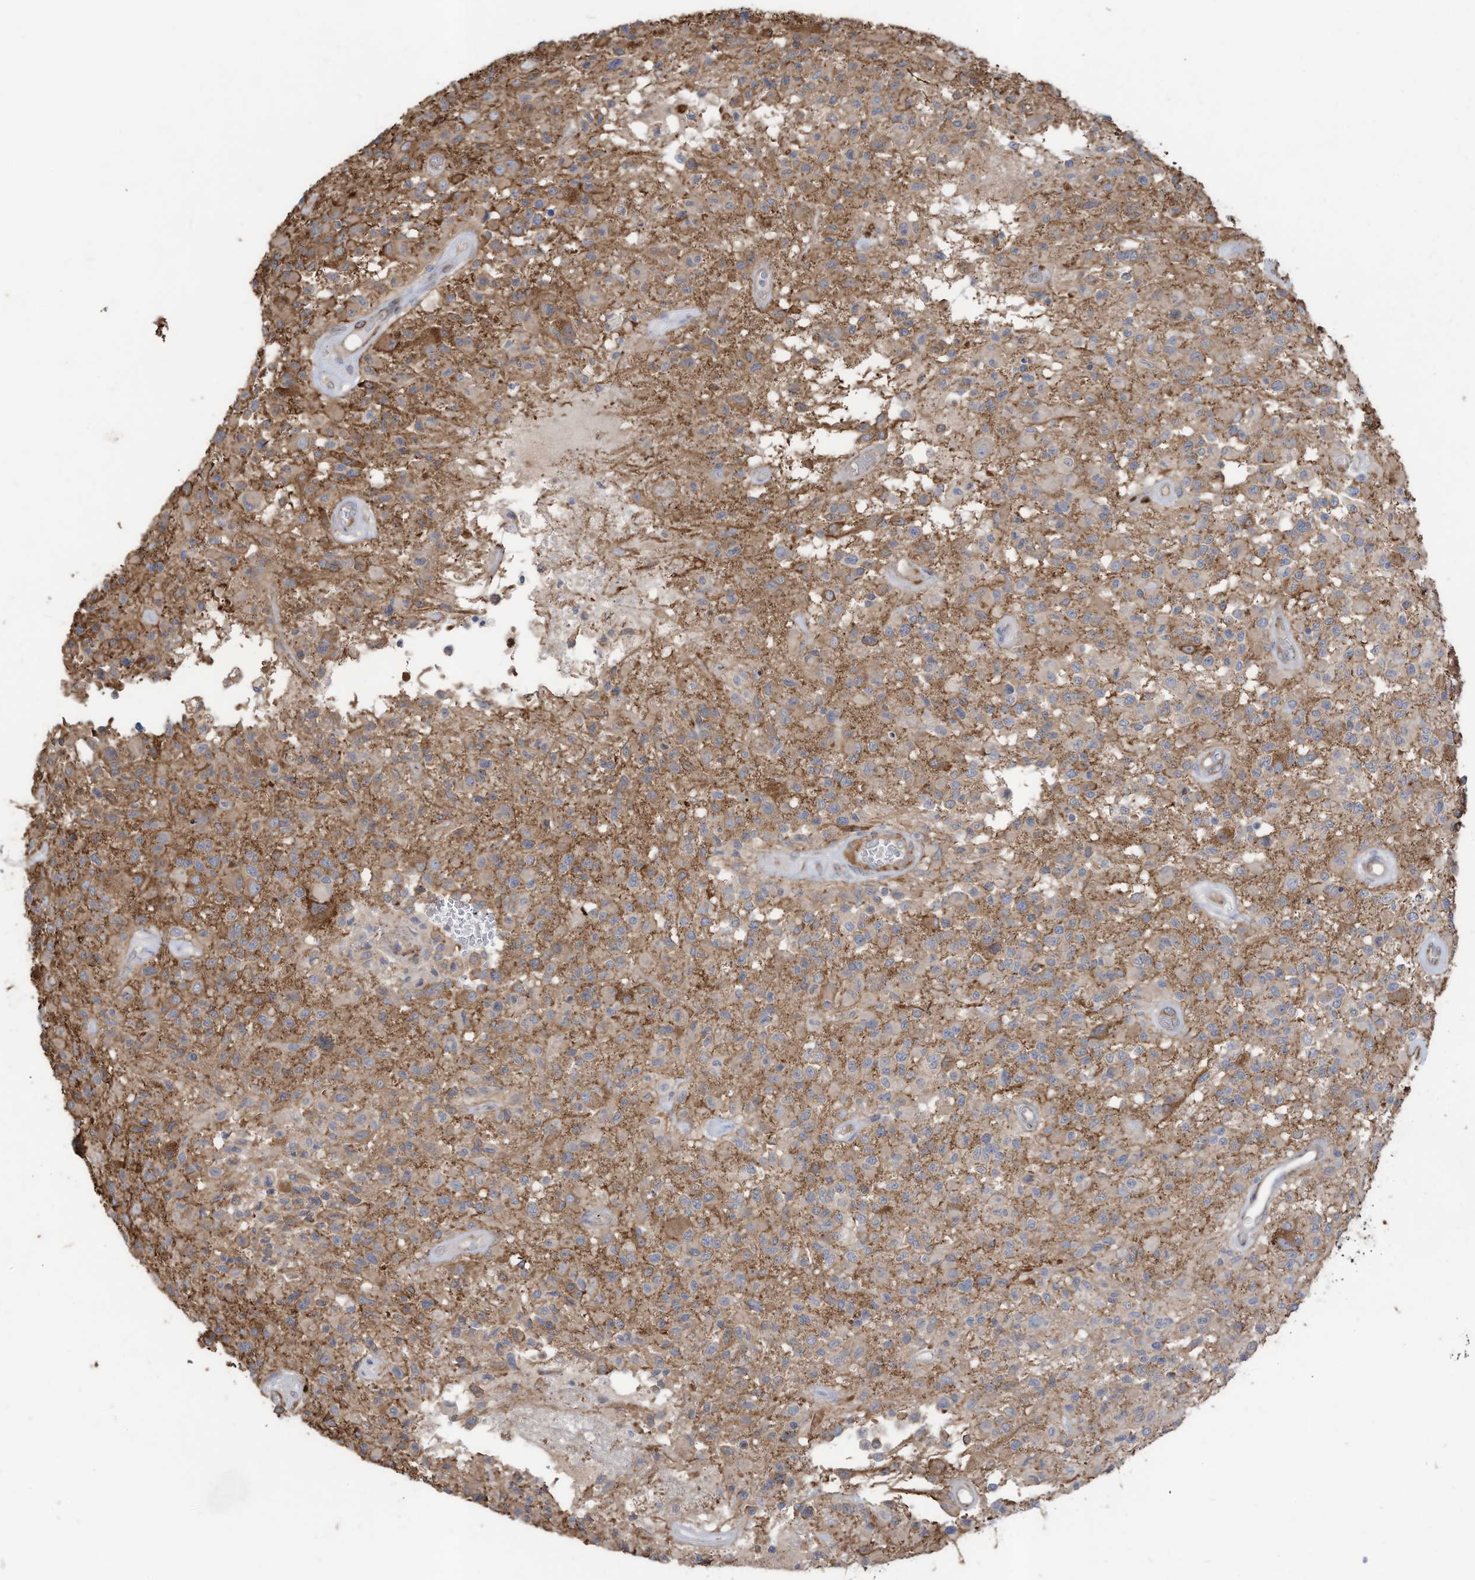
{"staining": {"intensity": "negative", "quantity": "none", "location": "none"}, "tissue": "glioma", "cell_type": "Tumor cells", "image_type": "cancer", "snomed": [{"axis": "morphology", "description": "Glioma, malignant, High grade"}, {"axis": "morphology", "description": "Glioblastoma, NOS"}, {"axis": "topography", "description": "Brain"}], "caption": "Protein analysis of glioma exhibits no significant staining in tumor cells.", "gene": "SLC17A7", "patient": {"sex": "male", "age": 60}}